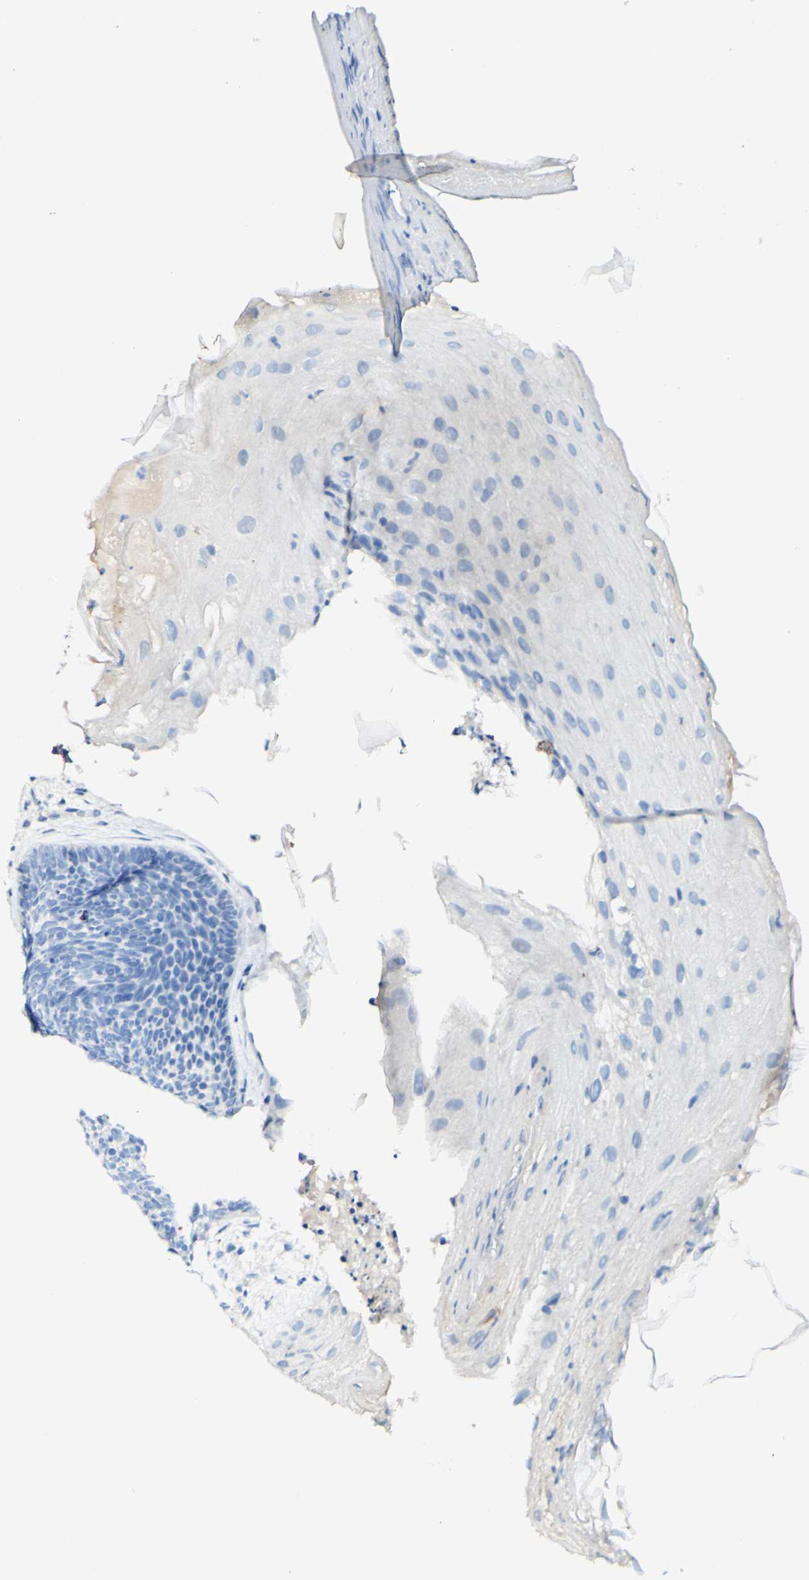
{"staining": {"intensity": "negative", "quantity": "none", "location": "none"}, "tissue": "skin cancer", "cell_type": "Tumor cells", "image_type": "cancer", "snomed": [{"axis": "morphology", "description": "Basal cell carcinoma"}, {"axis": "topography", "description": "Skin"}], "caption": "High magnification brightfield microscopy of basal cell carcinoma (skin) stained with DAB (brown) and counterstained with hematoxylin (blue): tumor cells show no significant expression.", "gene": "PIGR", "patient": {"sex": "female", "age": 70}}